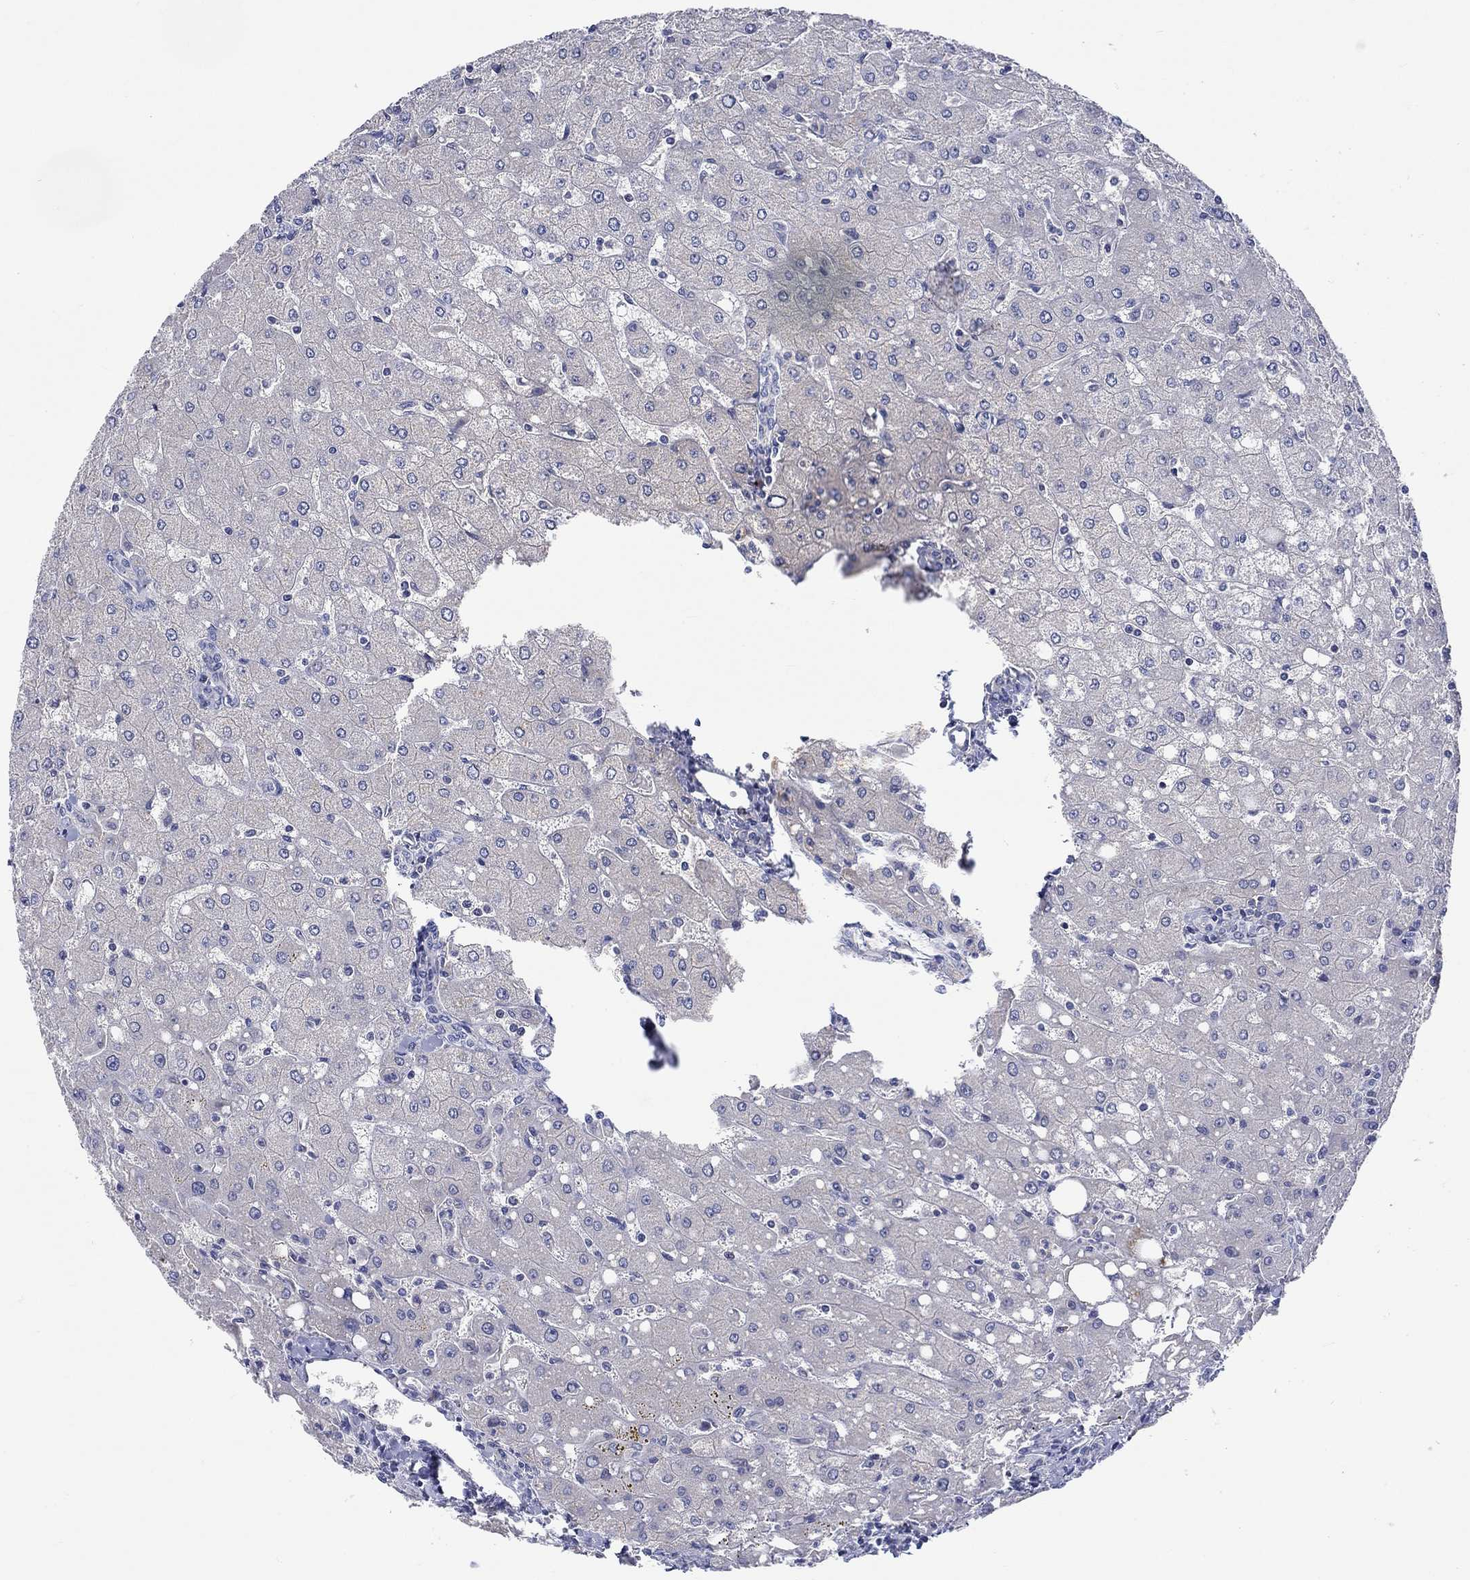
{"staining": {"intensity": "negative", "quantity": "none", "location": "none"}, "tissue": "liver", "cell_type": "Cholangiocytes", "image_type": "normal", "snomed": [{"axis": "morphology", "description": "Normal tissue, NOS"}, {"axis": "topography", "description": "Liver"}], "caption": "Immunohistochemistry (IHC) photomicrograph of unremarkable human liver stained for a protein (brown), which shows no staining in cholangiocytes.", "gene": "WASF1", "patient": {"sex": "female", "age": 53}}